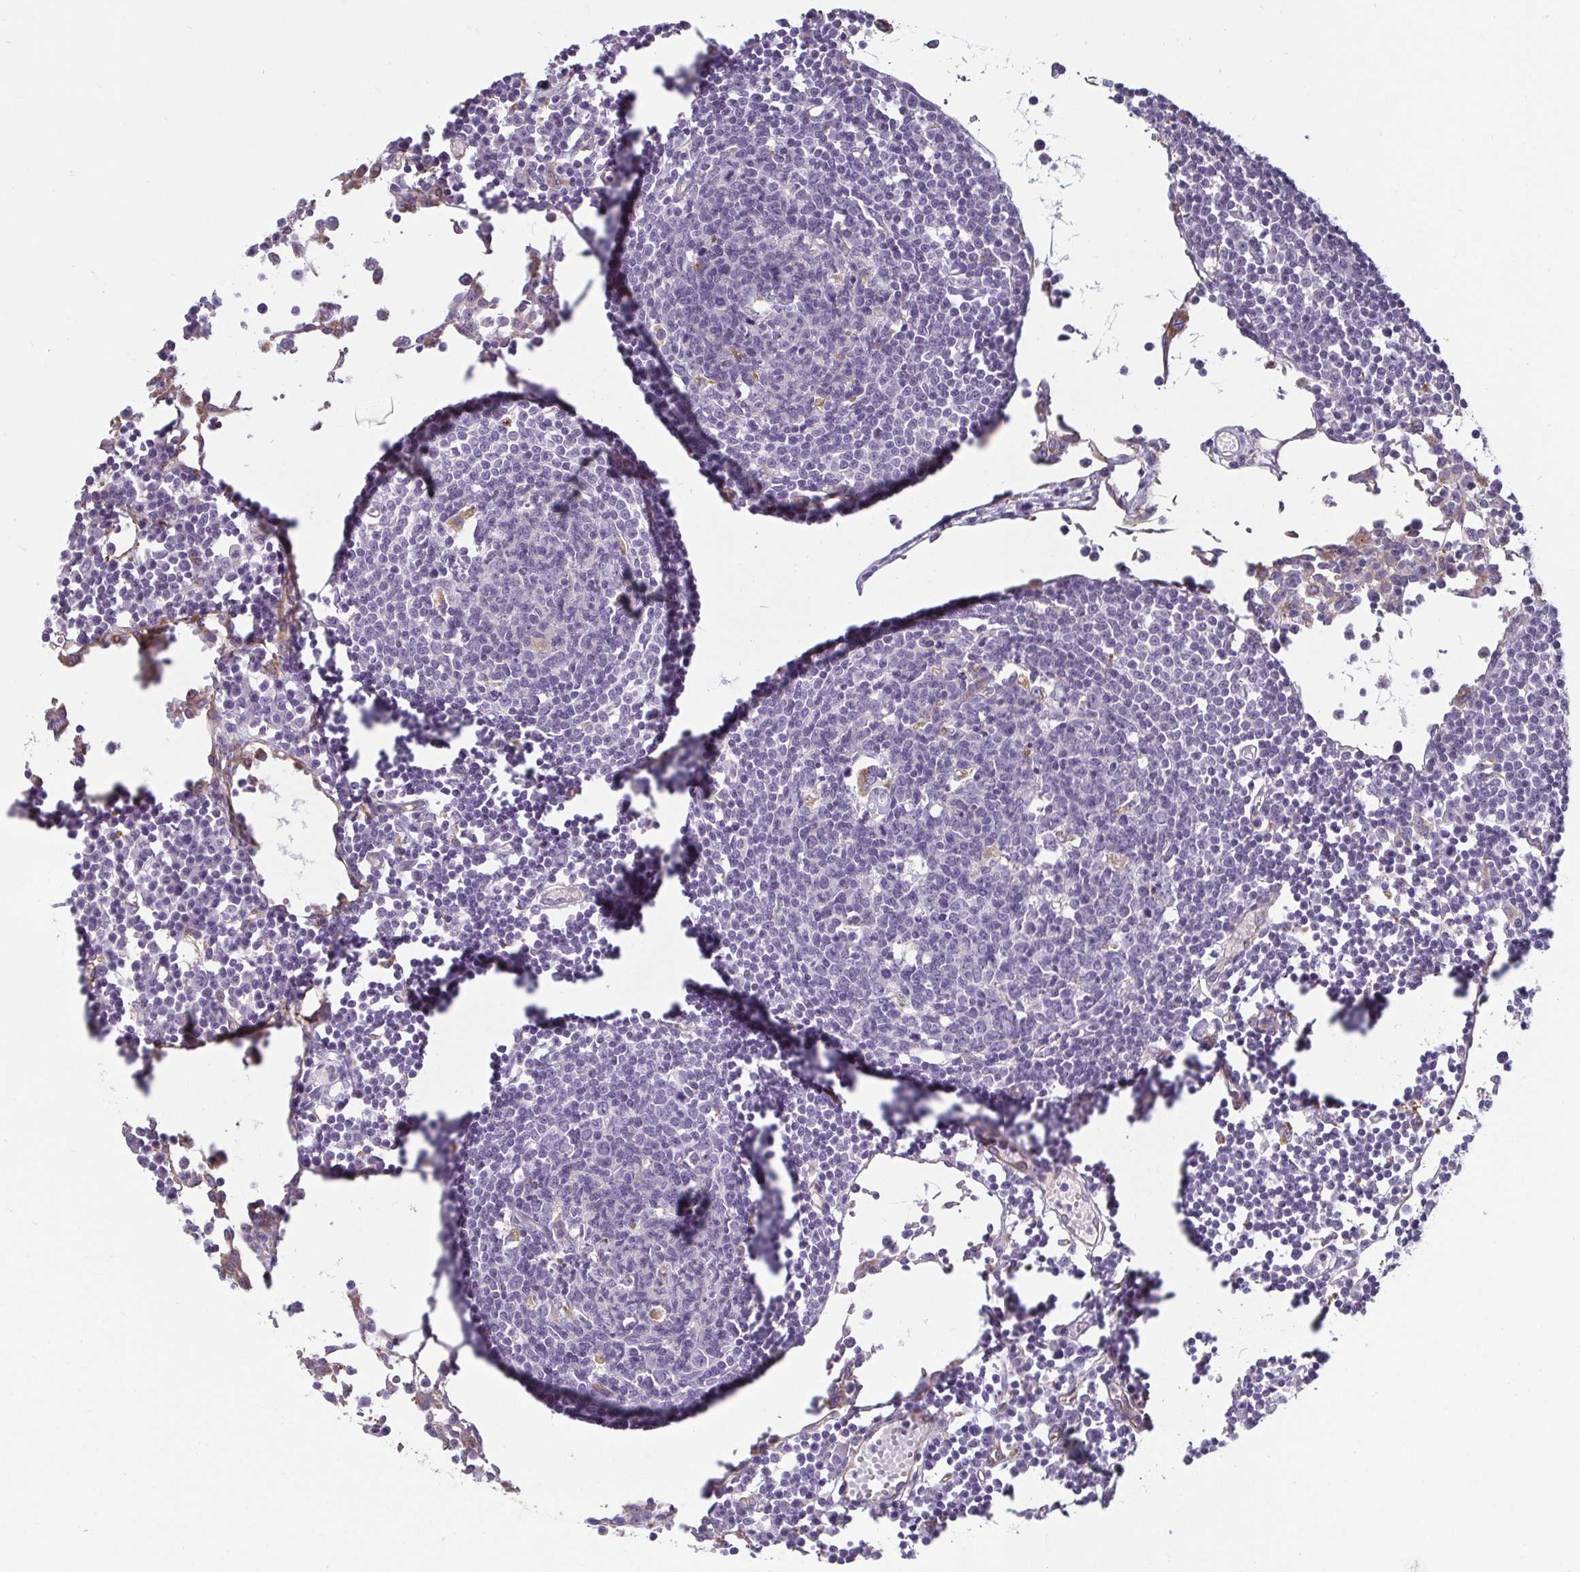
{"staining": {"intensity": "negative", "quantity": "none", "location": "none"}, "tissue": "lymph node", "cell_type": "Germinal center cells", "image_type": "normal", "snomed": [{"axis": "morphology", "description": "Normal tissue, NOS"}, {"axis": "topography", "description": "Lymph node"}], "caption": "Immunohistochemistry photomicrograph of benign lymph node stained for a protein (brown), which shows no expression in germinal center cells.", "gene": "PDE2A", "patient": {"sex": "female", "age": 78}}